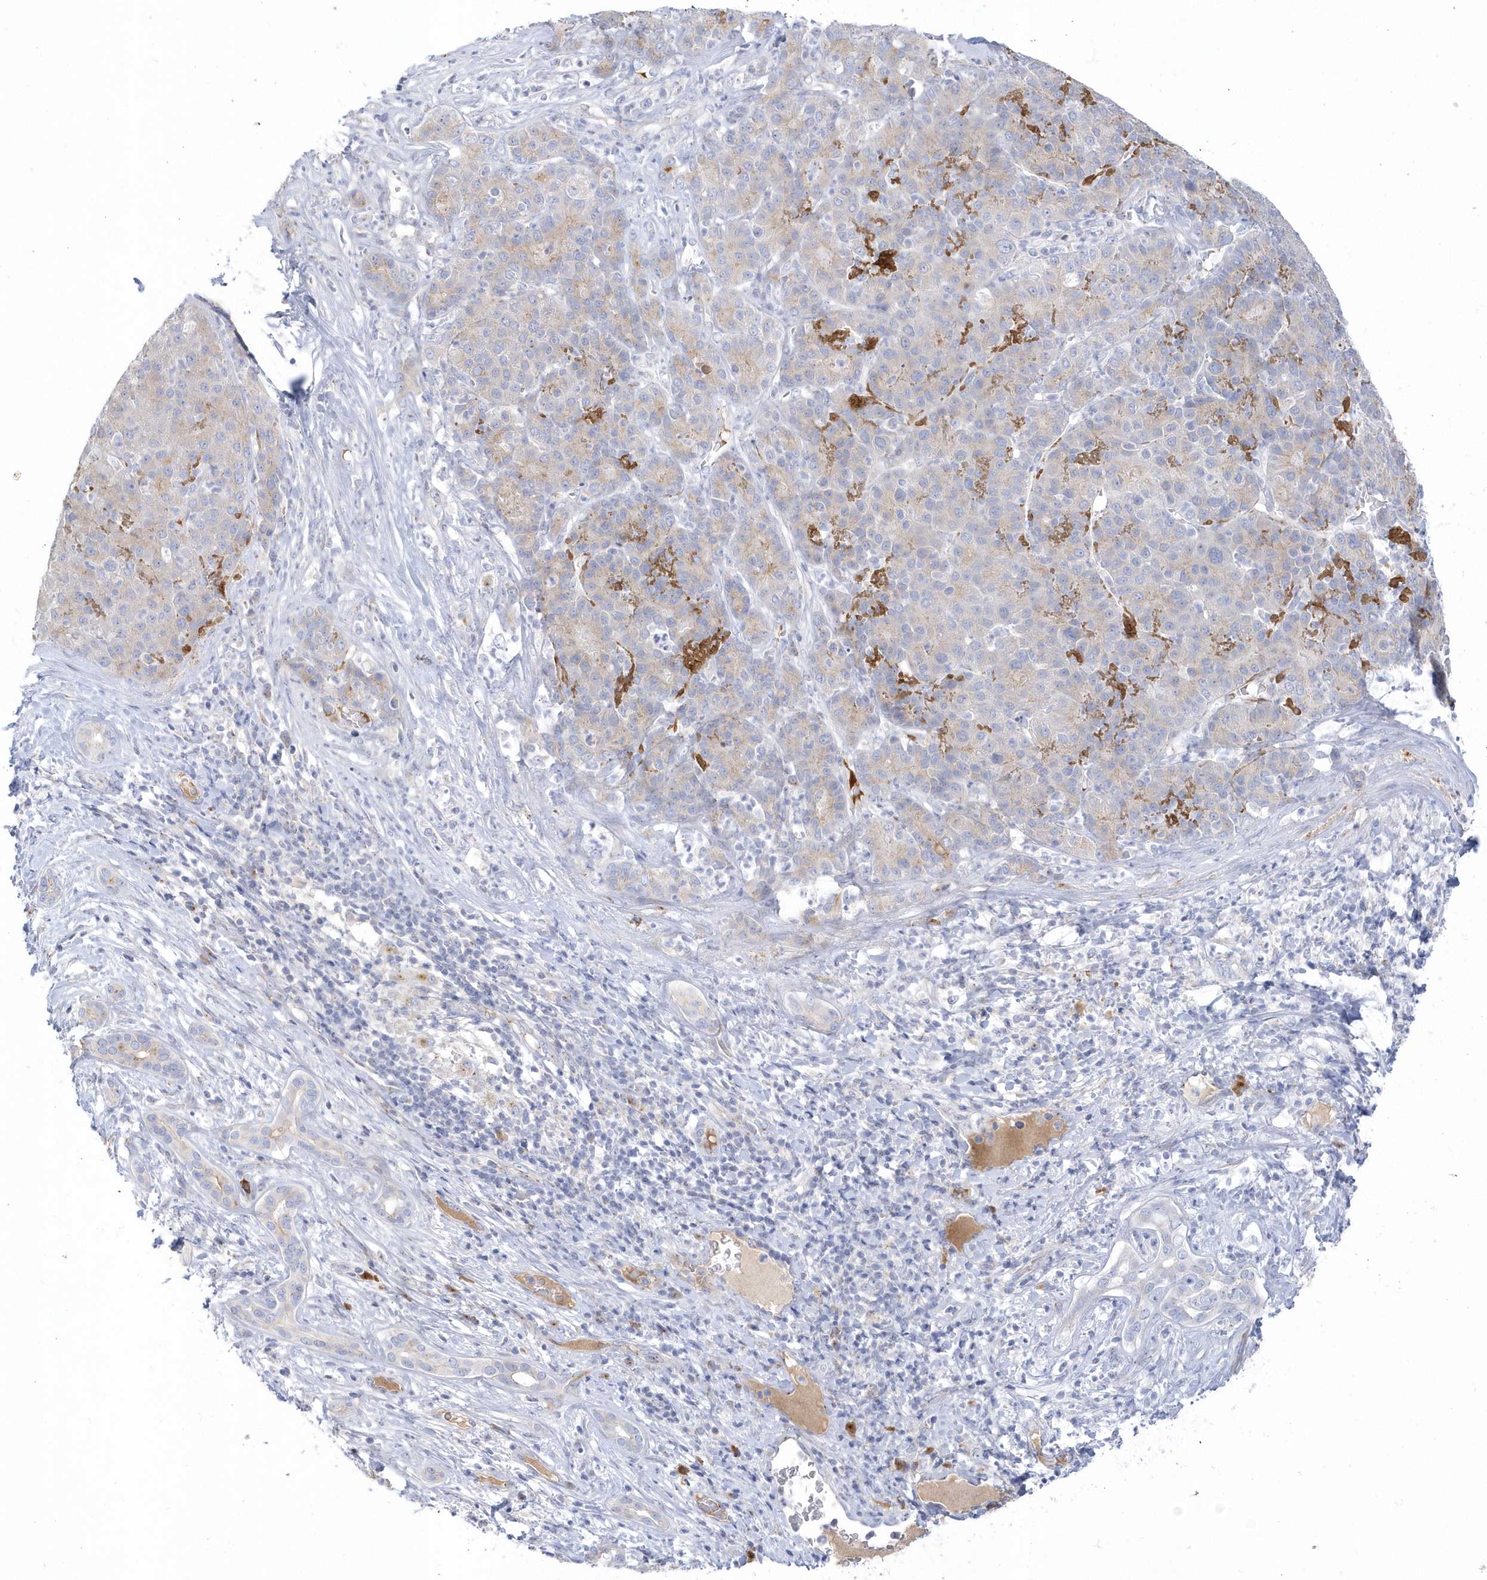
{"staining": {"intensity": "weak", "quantity": "<25%", "location": "cytoplasmic/membranous"}, "tissue": "liver cancer", "cell_type": "Tumor cells", "image_type": "cancer", "snomed": [{"axis": "morphology", "description": "Carcinoma, Hepatocellular, NOS"}, {"axis": "topography", "description": "Liver"}], "caption": "IHC of hepatocellular carcinoma (liver) displays no expression in tumor cells.", "gene": "SEMA3D", "patient": {"sex": "male", "age": 65}}